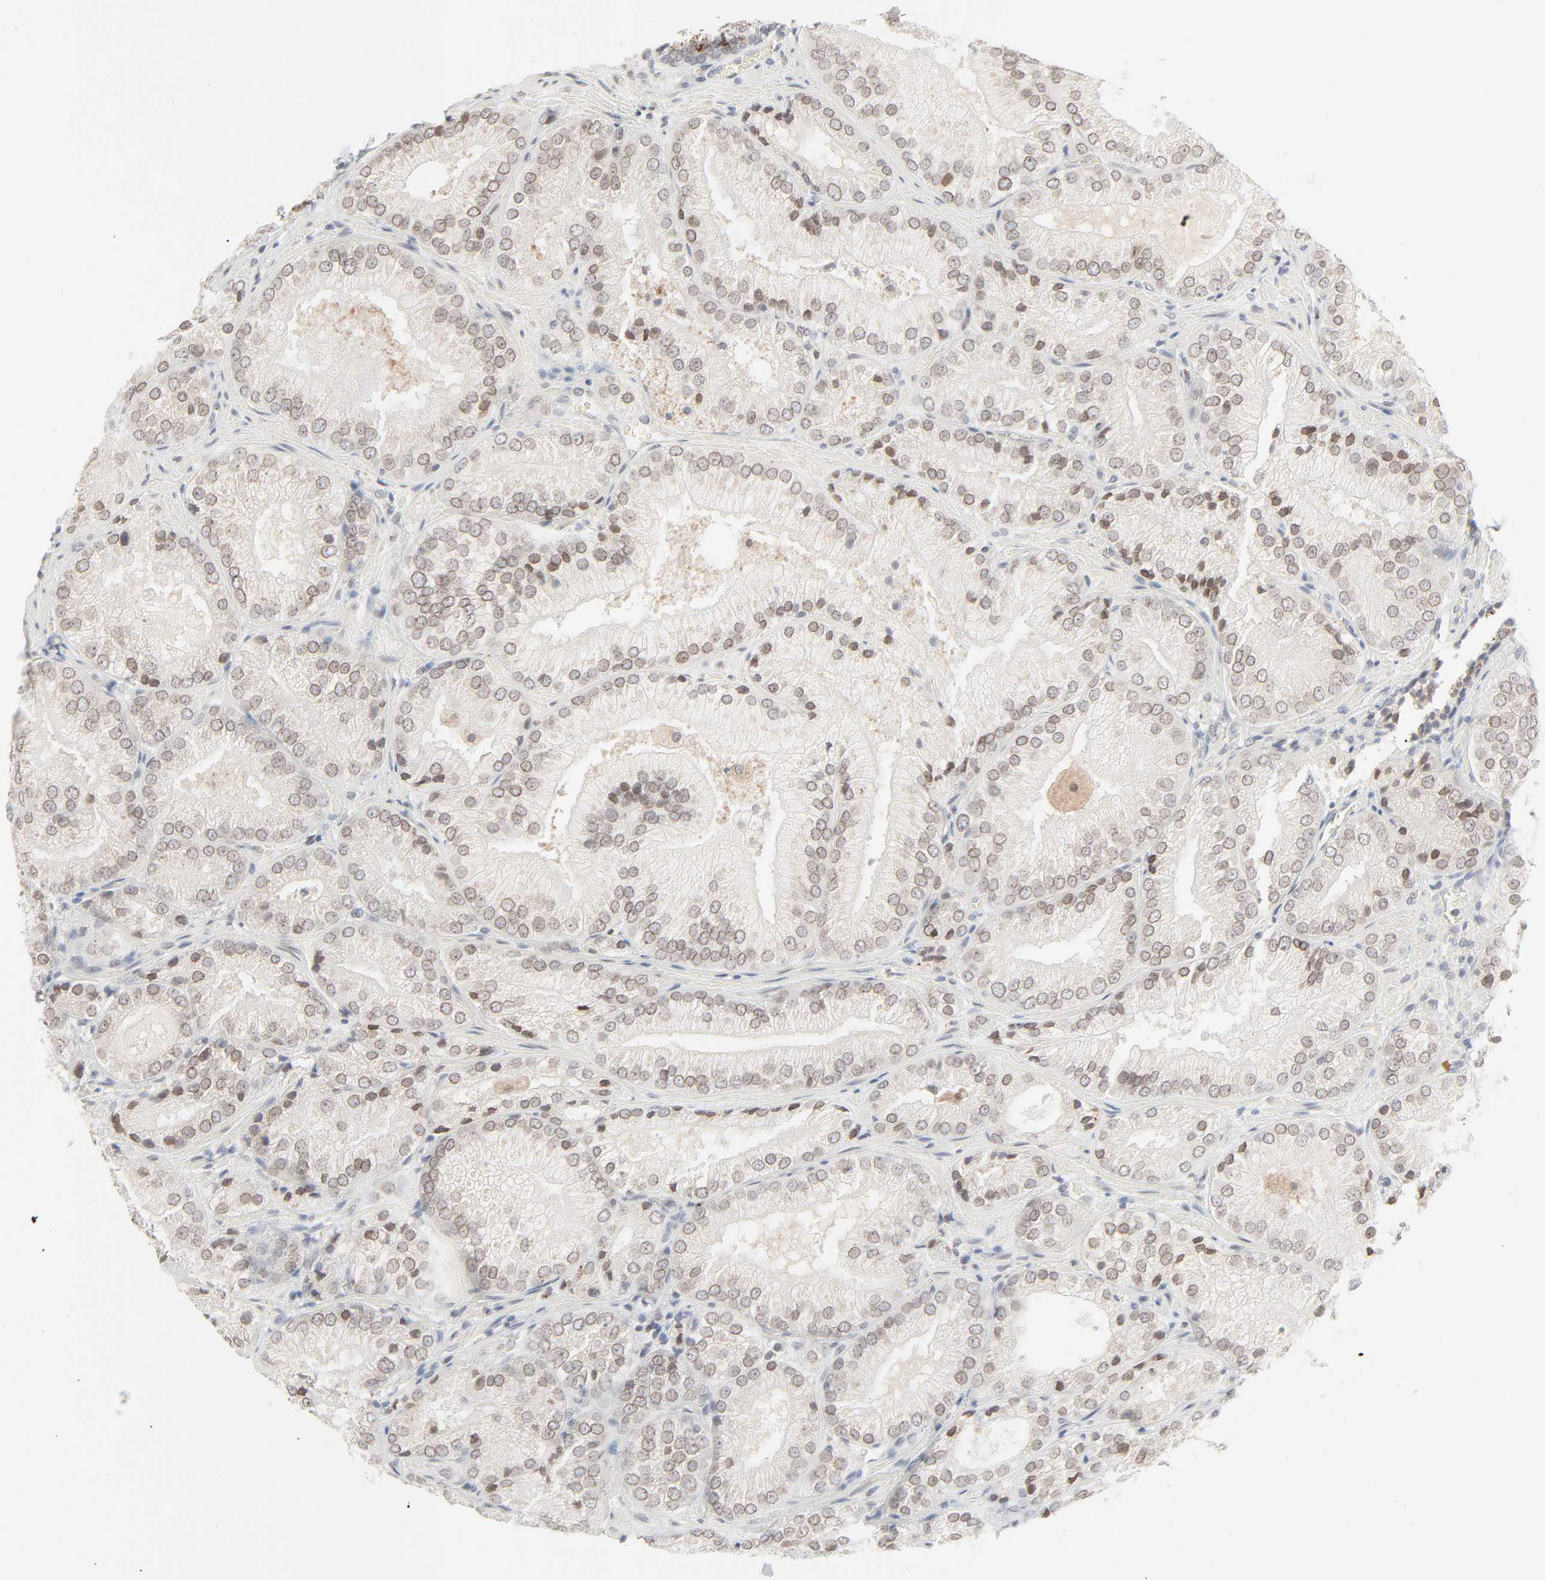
{"staining": {"intensity": "weak", "quantity": "25%-75%", "location": "cytoplasmic/membranous,nuclear"}, "tissue": "prostate cancer", "cell_type": "Tumor cells", "image_type": "cancer", "snomed": [{"axis": "morphology", "description": "Adenocarcinoma, Low grade"}, {"axis": "topography", "description": "Prostate"}], "caption": "Protein expression by immunohistochemistry (IHC) reveals weak cytoplasmic/membranous and nuclear expression in about 25%-75% of tumor cells in prostate cancer.", "gene": "MAD1L1", "patient": {"sex": "male", "age": 60}}